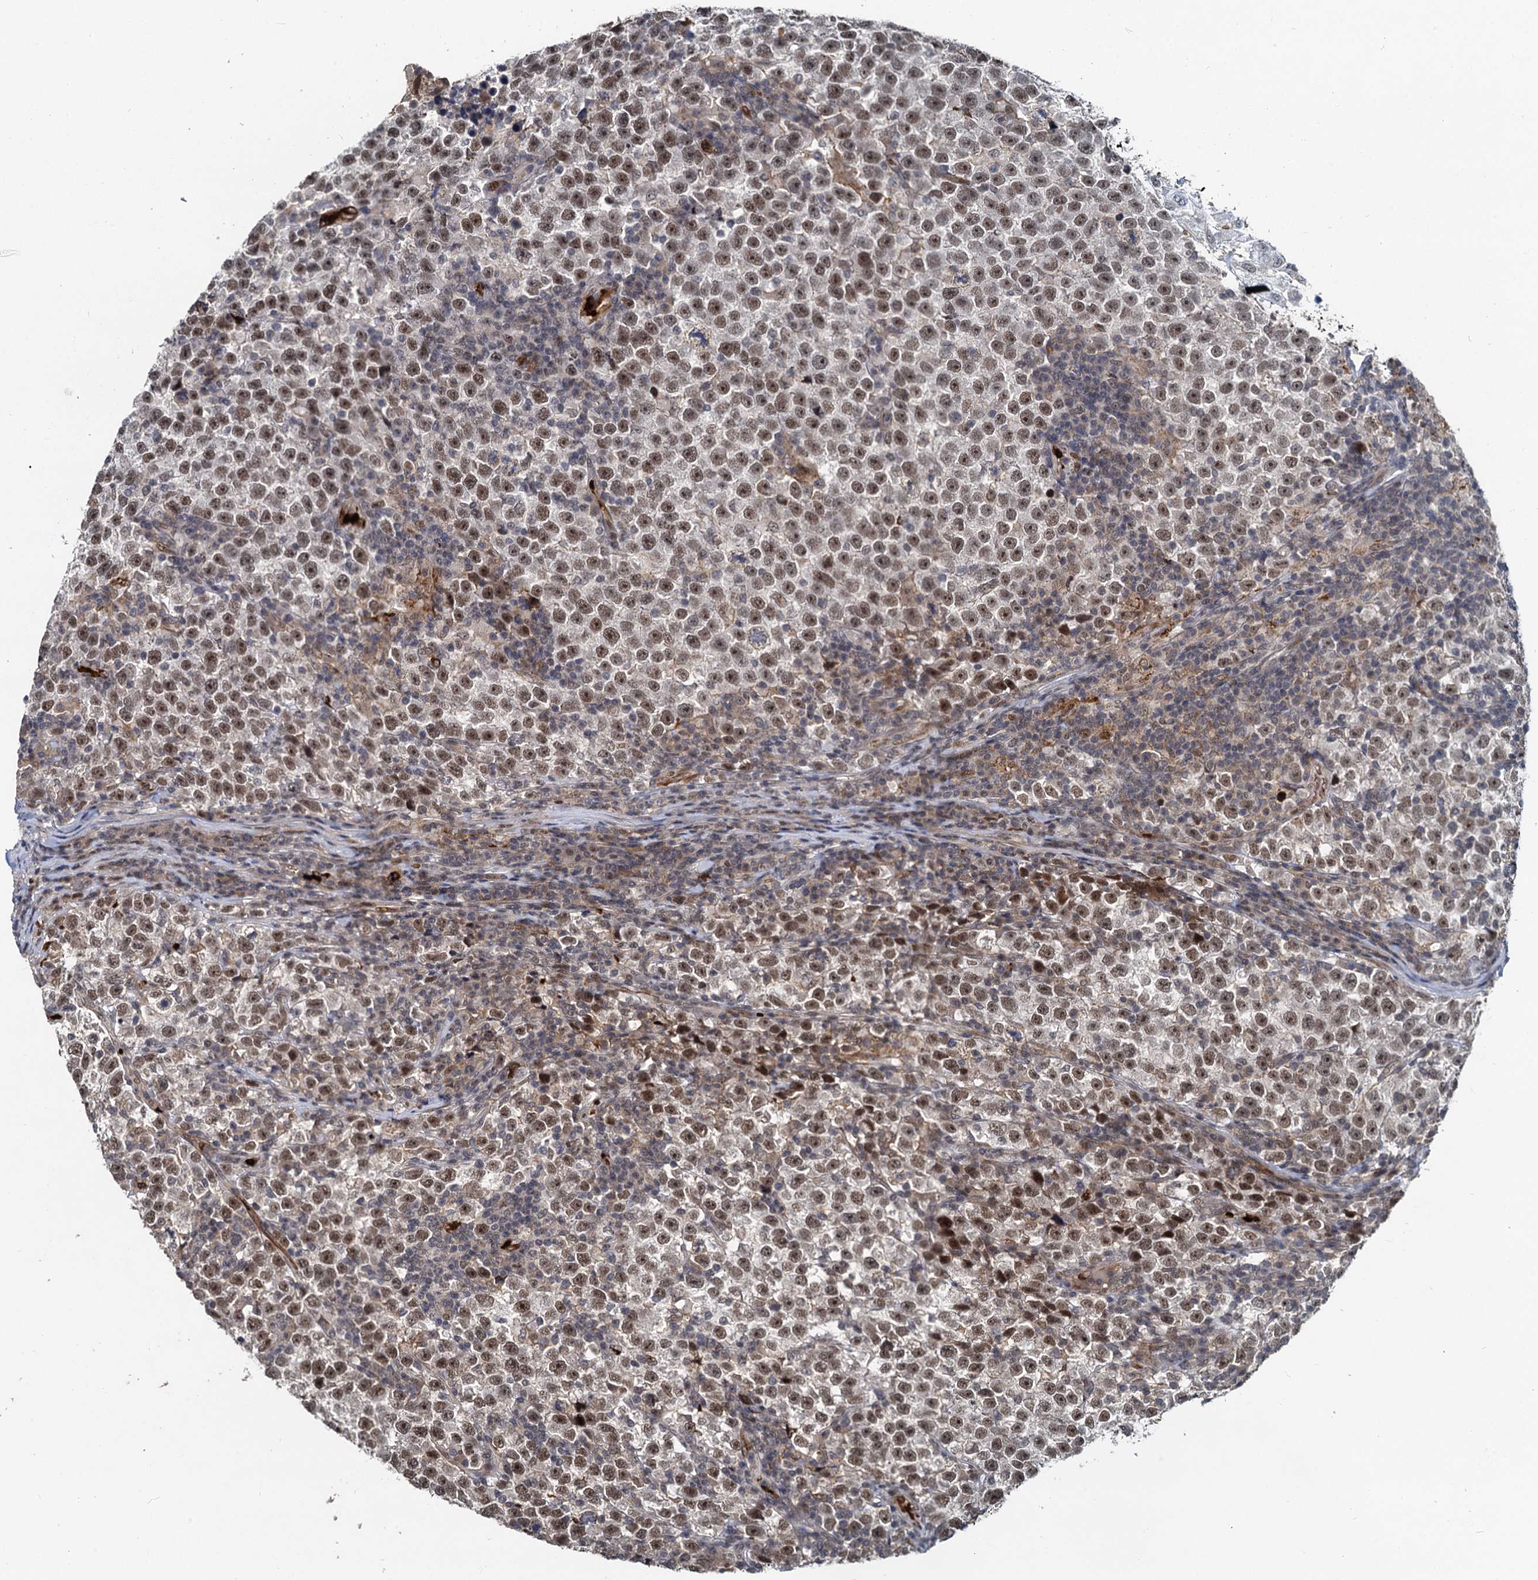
{"staining": {"intensity": "moderate", "quantity": ">75%", "location": "nuclear"}, "tissue": "testis cancer", "cell_type": "Tumor cells", "image_type": "cancer", "snomed": [{"axis": "morphology", "description": "Normal tissue, NOS"}, {"axis": "morphology", "description": "Seminoma, NOS"}, {"axis": "topography", "description": "Testis"}], "caption": "Protein staining of testis cancer tissue demonstrates moderate nuclear staining in about >75% of tumor cells.", "gene": "FANCI", "patient": {"sex": "male", "age": 43}}